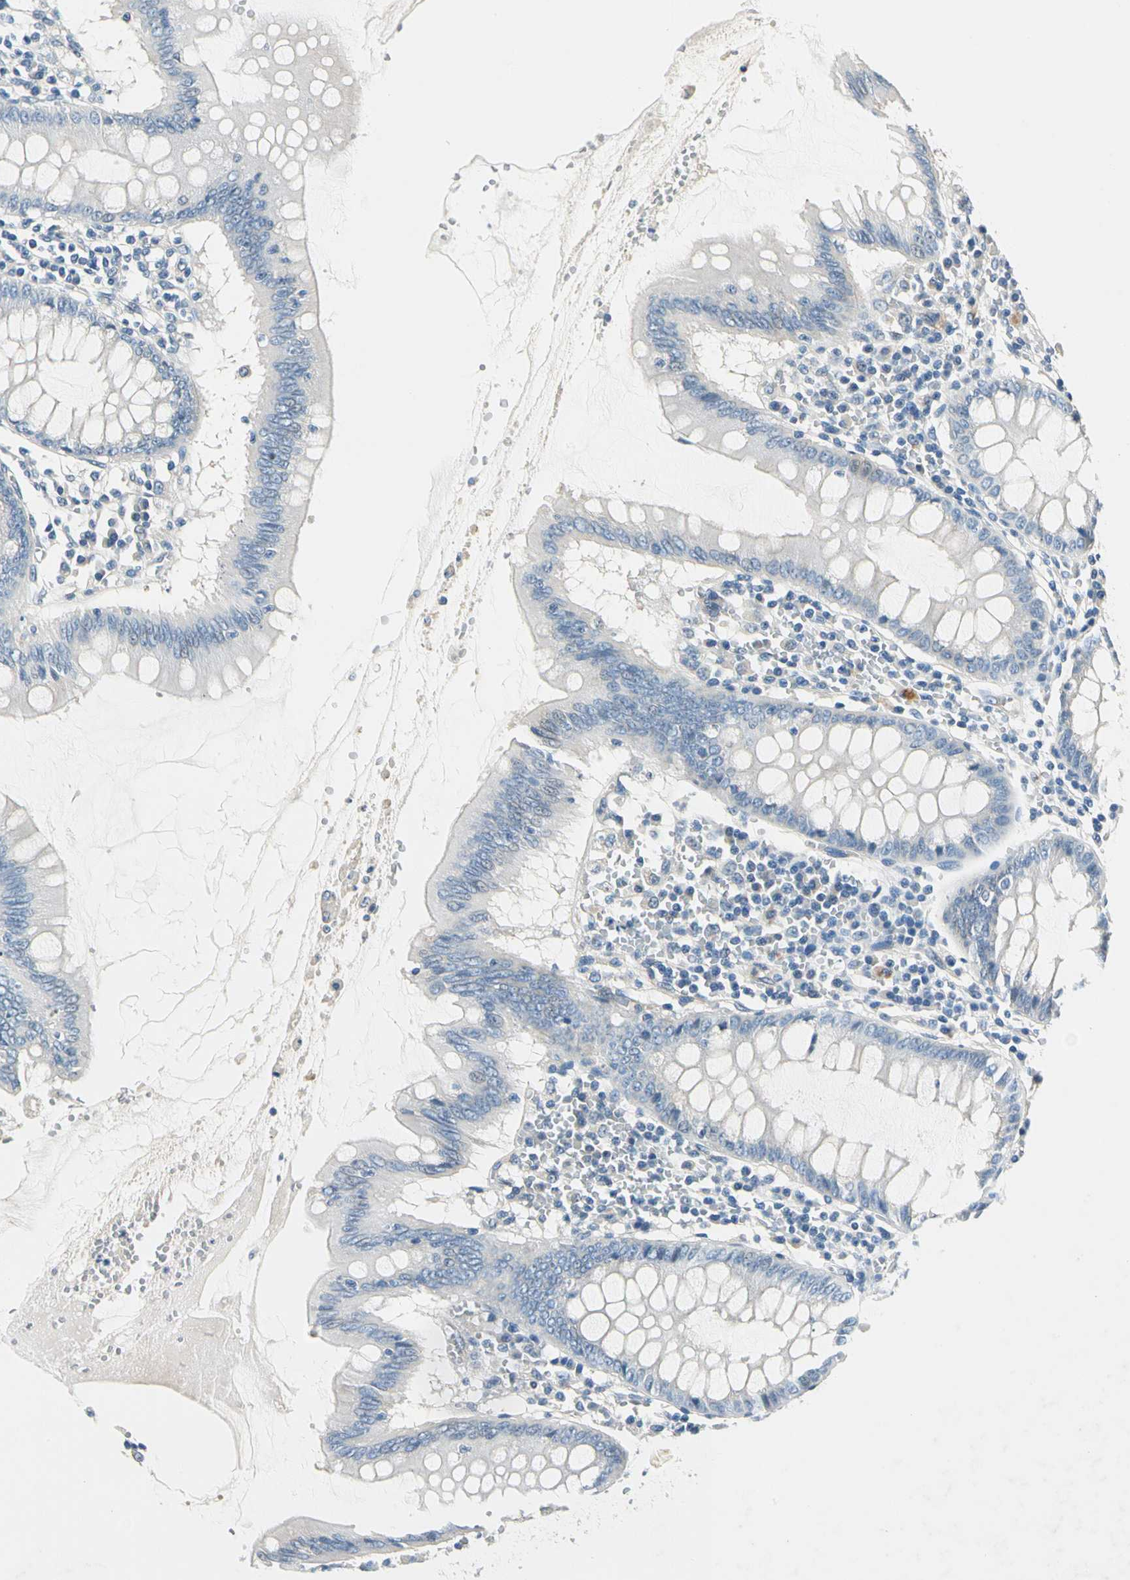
{"staining": {"intensity": "weak", "quantity": ">75%", "location": "cytoplasmic/membranous"}, "tissue": "colon", "cell_type": "Endothelial cells", "image_type": "normal", "snomed": [{"axis": "morphology", "description": "Normal tissue, NOS"}, {"axis": "topography", "description": "Colon"}], "caption": "Endothelial cells demonstrate weak cytoplasmic/membranous expression in approximately >75% of cells in benign colon.", "gene": "ROCK2", "patient": {"sex": "male", "age": 62}}